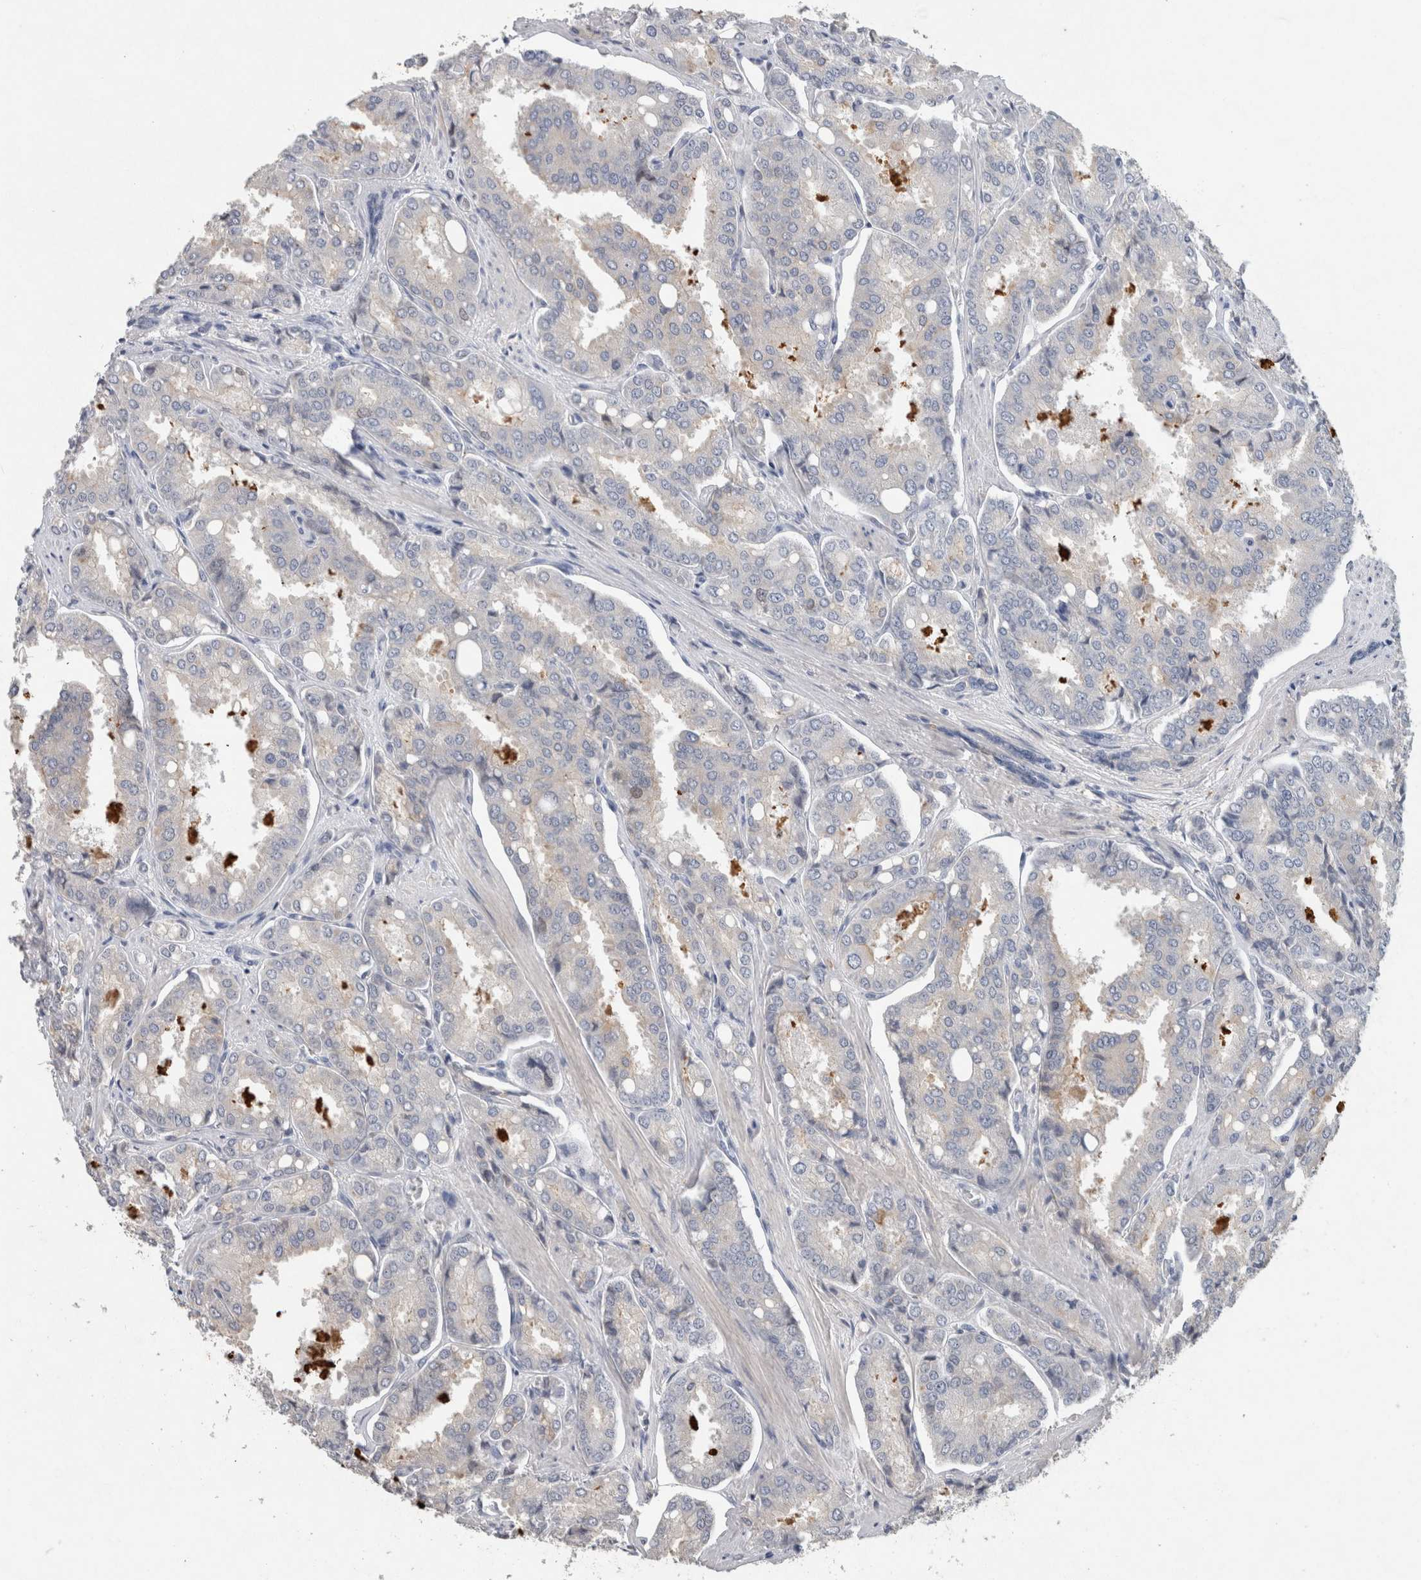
{"staining": {"intensity": "negative", "quantity": "none", "location": "none"}, "tissue": "prostate cancer", "cell_type": "Tumor cells", "image_type": "cancer", "snomed": [{"axis": "morphology", "description": "Adenocarcinoma, High grade"}, {"axis": "topography", "description": "Prostate"}], "caption": "A high-resolution histopathology image shows IHC staining of adenocarcinoma (high-grade) (prostate), which displays no significant staining in tumor cells.", "gene": "HEXD", "patient": {"sex": "male", "age": 50}}